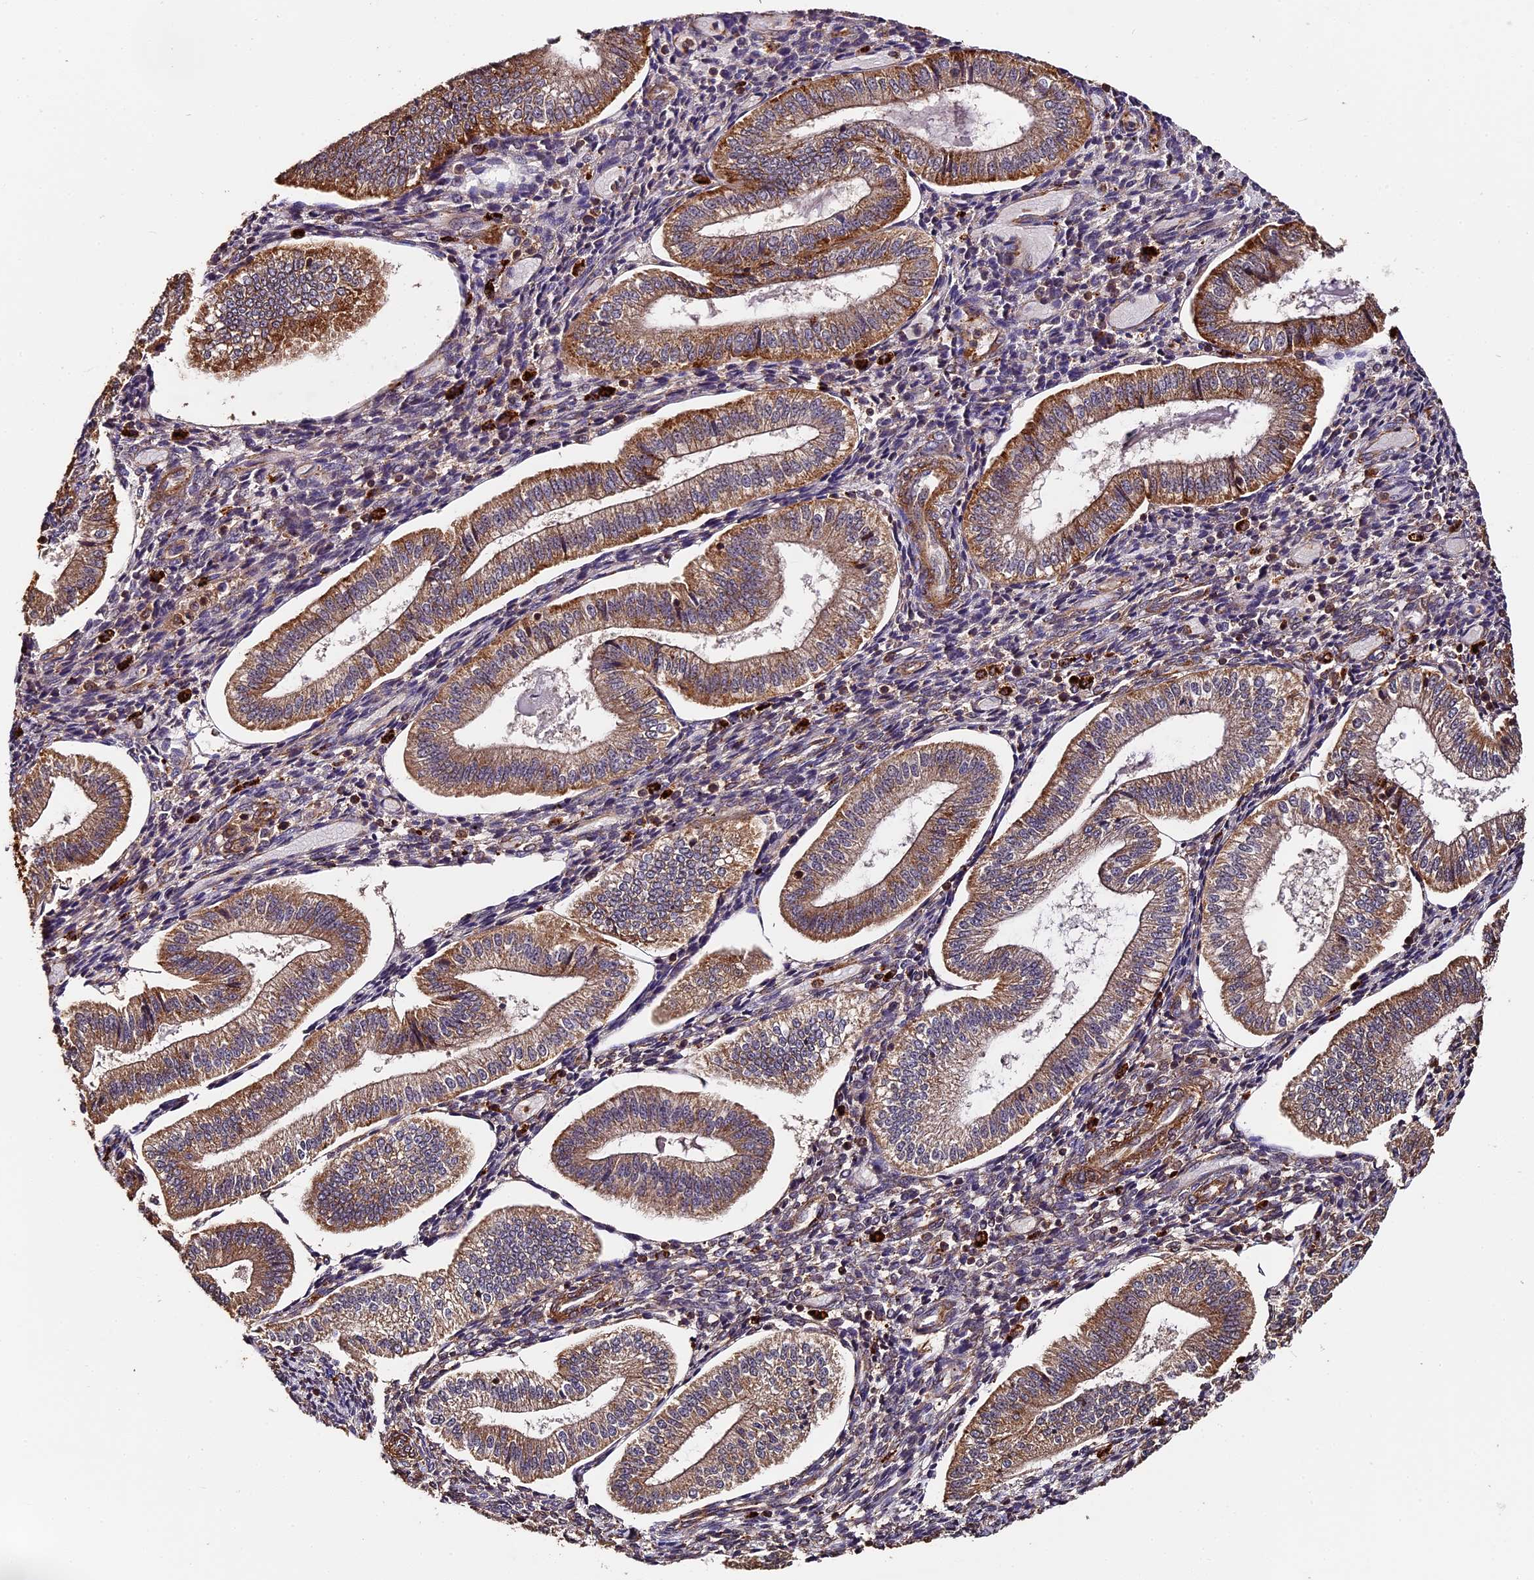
{"staining": {"intensity": "moderate", "quantity": "25%-75%", "location": "cytoplasmic/membranous"}, "tissue": "endometrium", "cell_type": "Cells in endometrial stroma", "image_type": "normal", "snomed": [{"axis": "morphology", "description": "Normal tissue, NOS"}, {"axis": "topography", "description": "Endometrium"}], "caption": "A high-resolution histopathology image shows IHC staining of unremarkable endometrium, which demonstrates moderate cytoplasmic/membranous positivity in about 25%-75% of cells in endometrial stroma.", "gene": "MMP15", "patient": {"sex": "female", "age": 34}}